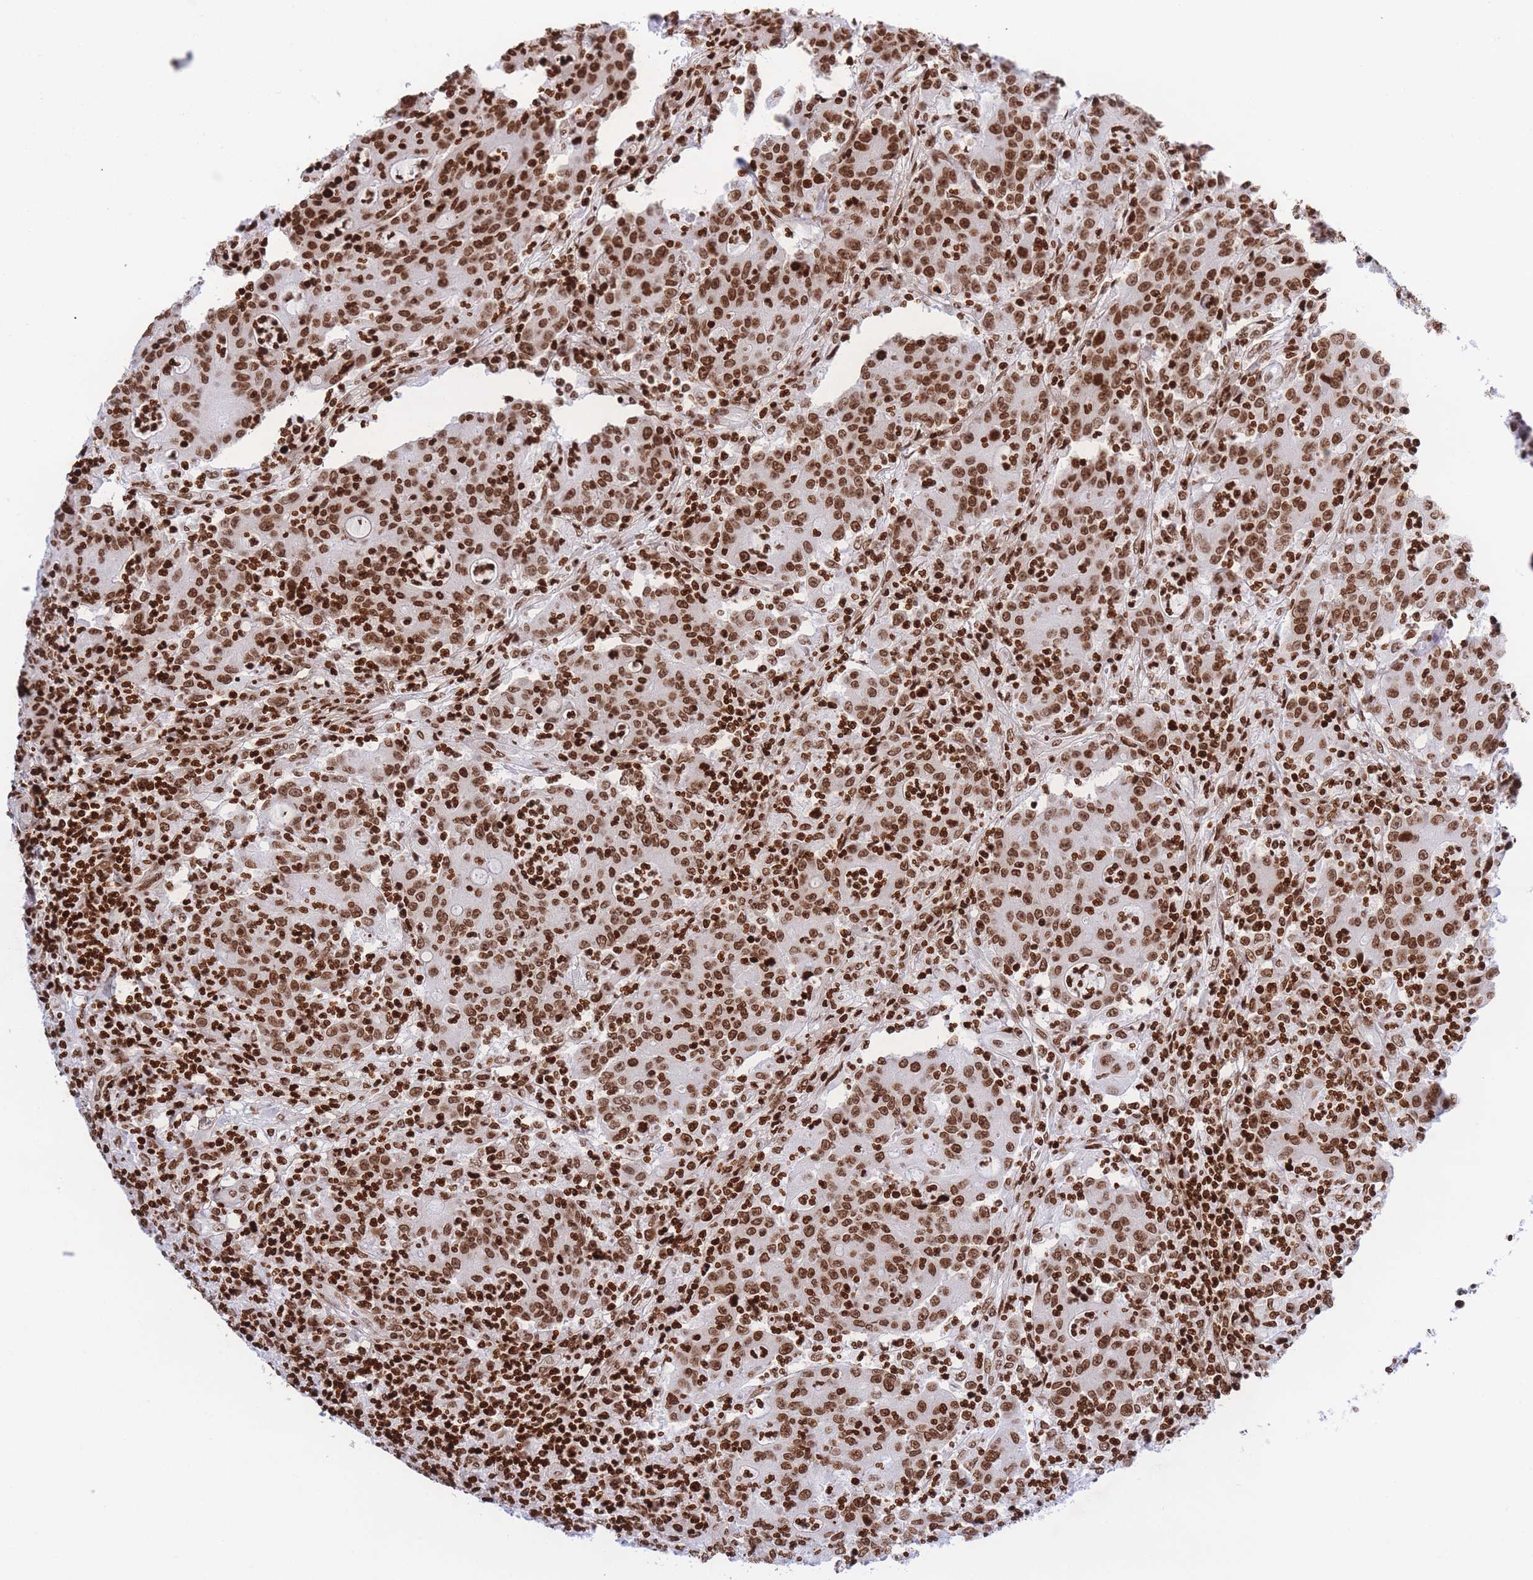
{"staining": {"intensity": "strong", "quantity": ">75%", "location": "nuclear"}, "tissue": "colorectal cancer", "cell_type": "Tumor cells", "image_type": "cancer", "snomed": [{"axis": "morphology", "description": "Adenocarcinoma, NOS"}, {"axis": "topography", "description": "Colon"}], "caption": "Brown immunohistochemical staining in human colorectal adenocarcinoma reveals strong nuclear positivity in about >75% of tumor cells. (DAB IHC, brown staining for protein, blue staining for nuclei).", "gene": "H2BC11", "patient": {"sex": "male", "age": 83}}